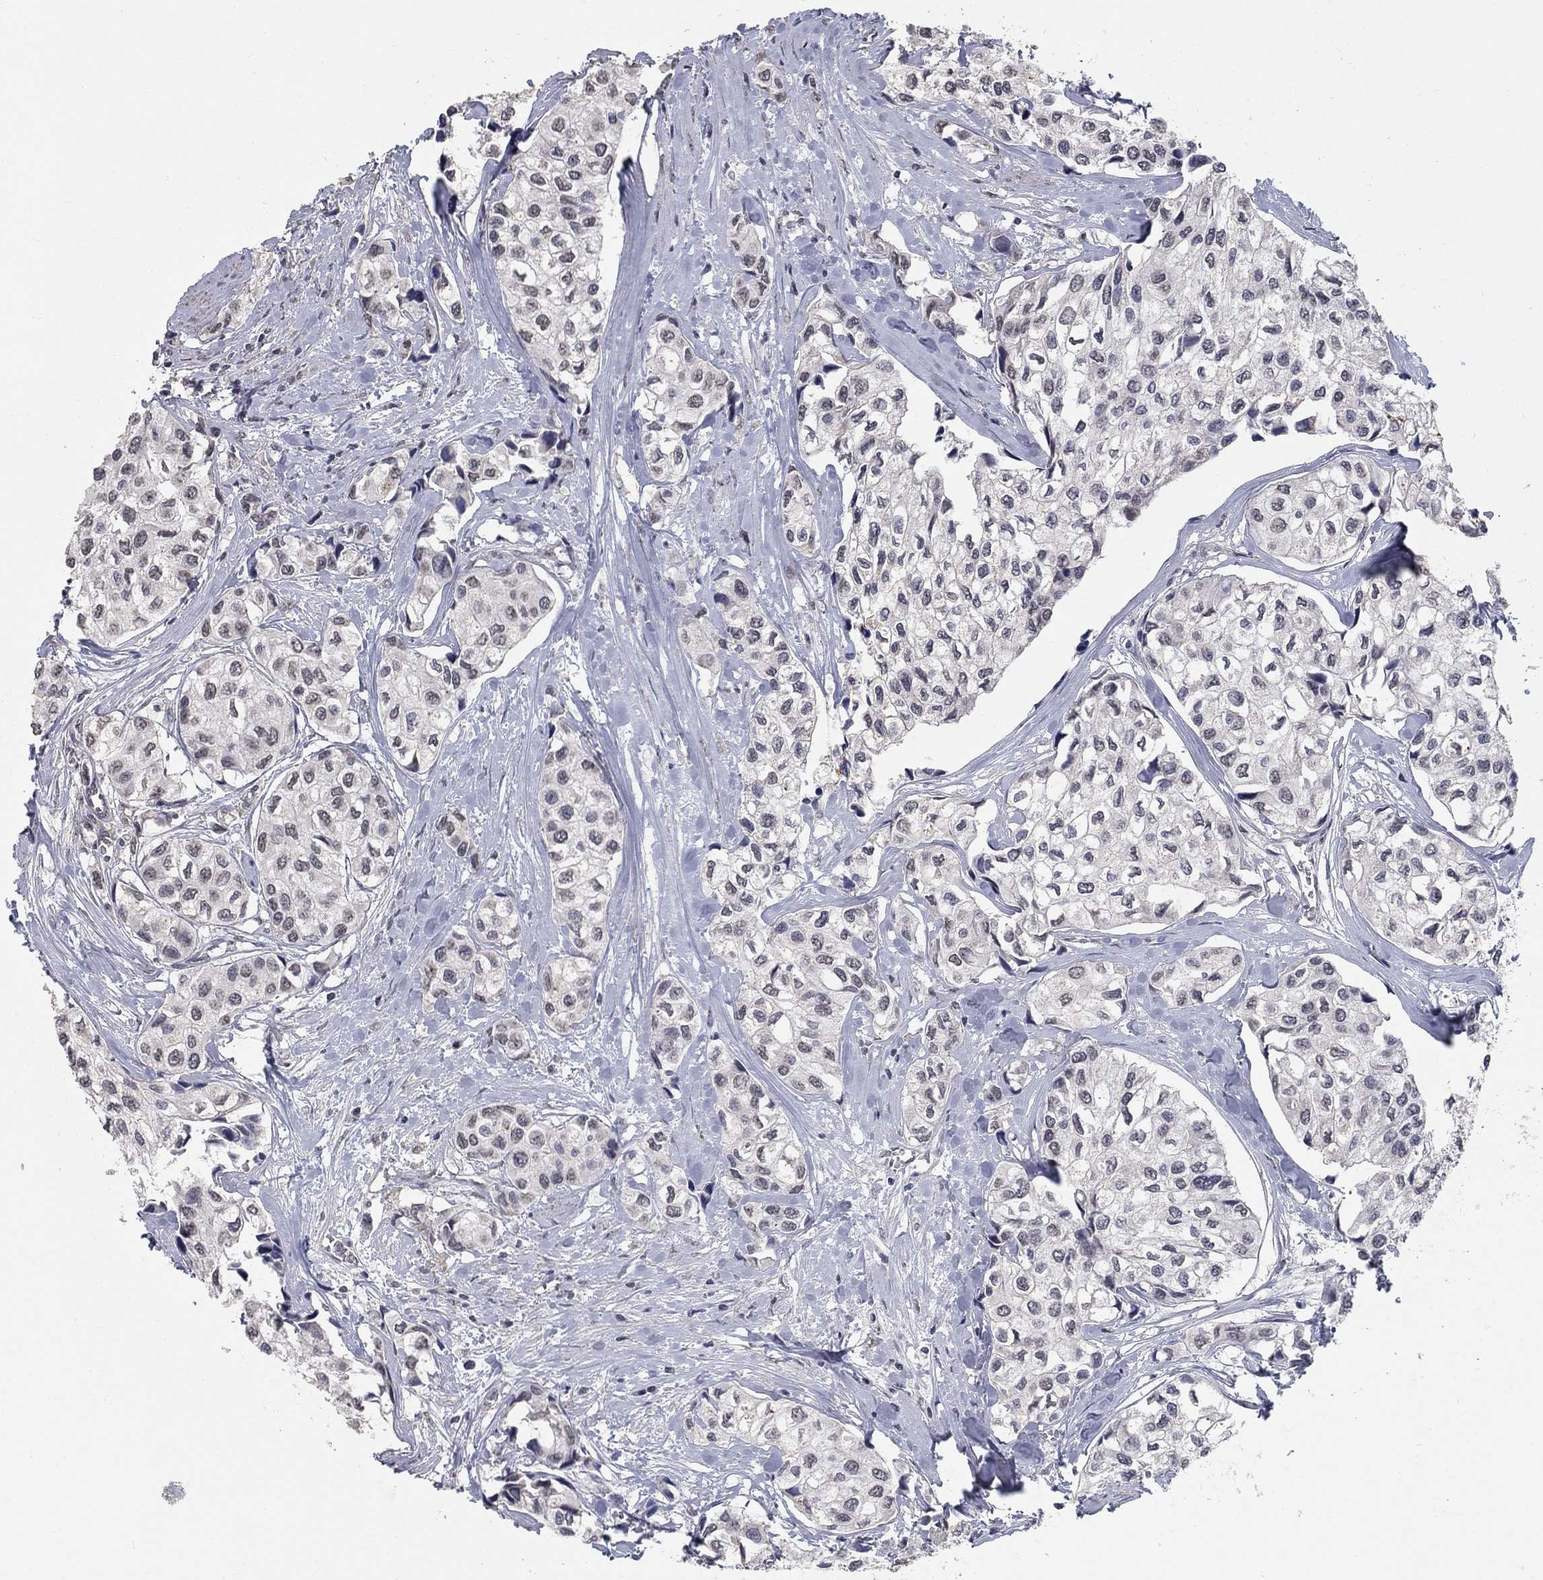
{"staining": {"intensity": "negative", "quantity": "none", "location": "none"}, "tissue": "urothelial cancer", "cell_type": "Tumor cells", "image_type": "cancer", "snomed": [{"axis": "morphology", "description": "Urothelial carcinoma, High grade"}, {"axis": "topography", "description": "Urinary bladder"}], "caption": "The immunohistochemistry (IHC) micrograph has no significant staining in tumor cells of urothelial cancer tissue.", "gene": "SPATA33", "patient": {"sex": "male", "age": 73}}